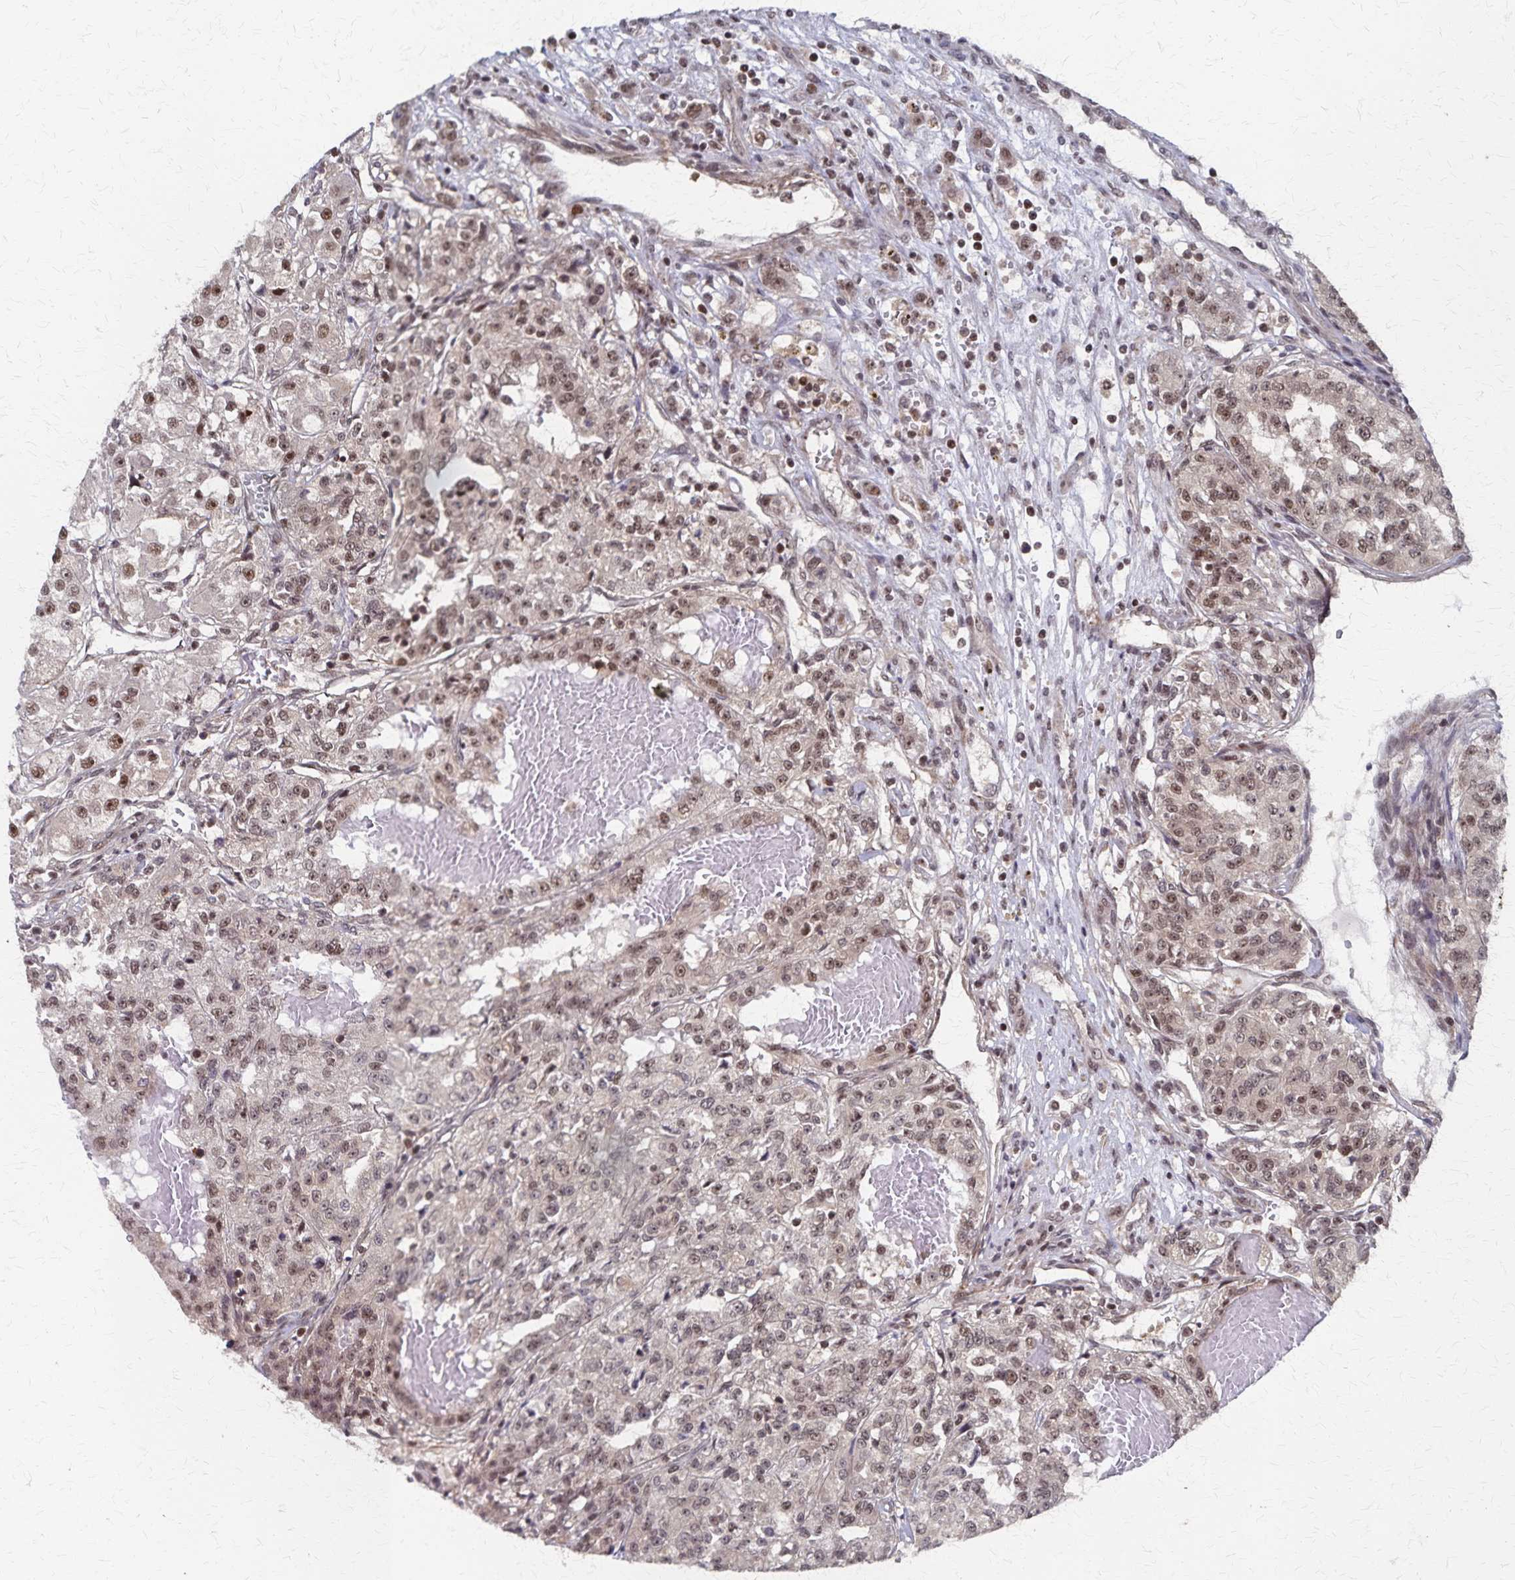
{"staining": {"intensity": "weak", "quantity": ">75%", "location": "cytoplasmic/membranous,nuclear"}, "tissue": "renal cancer", "cell_type": "Tumor cells", "image_type": "cancer", "snomed": [{"axis": "morphology", "description": "Adenocarcinoma, NOS"}, {"axis": "topography", "description": "Kidney"}], "caption": "Renal cancer was stained to show a protein in brown. There is low levels of weak cytoplasmic/membranous and nuclear staining in about >75% of tumor cells.", "gene": "GTF2B", "patient": {"sex": "female", "age": 63}}